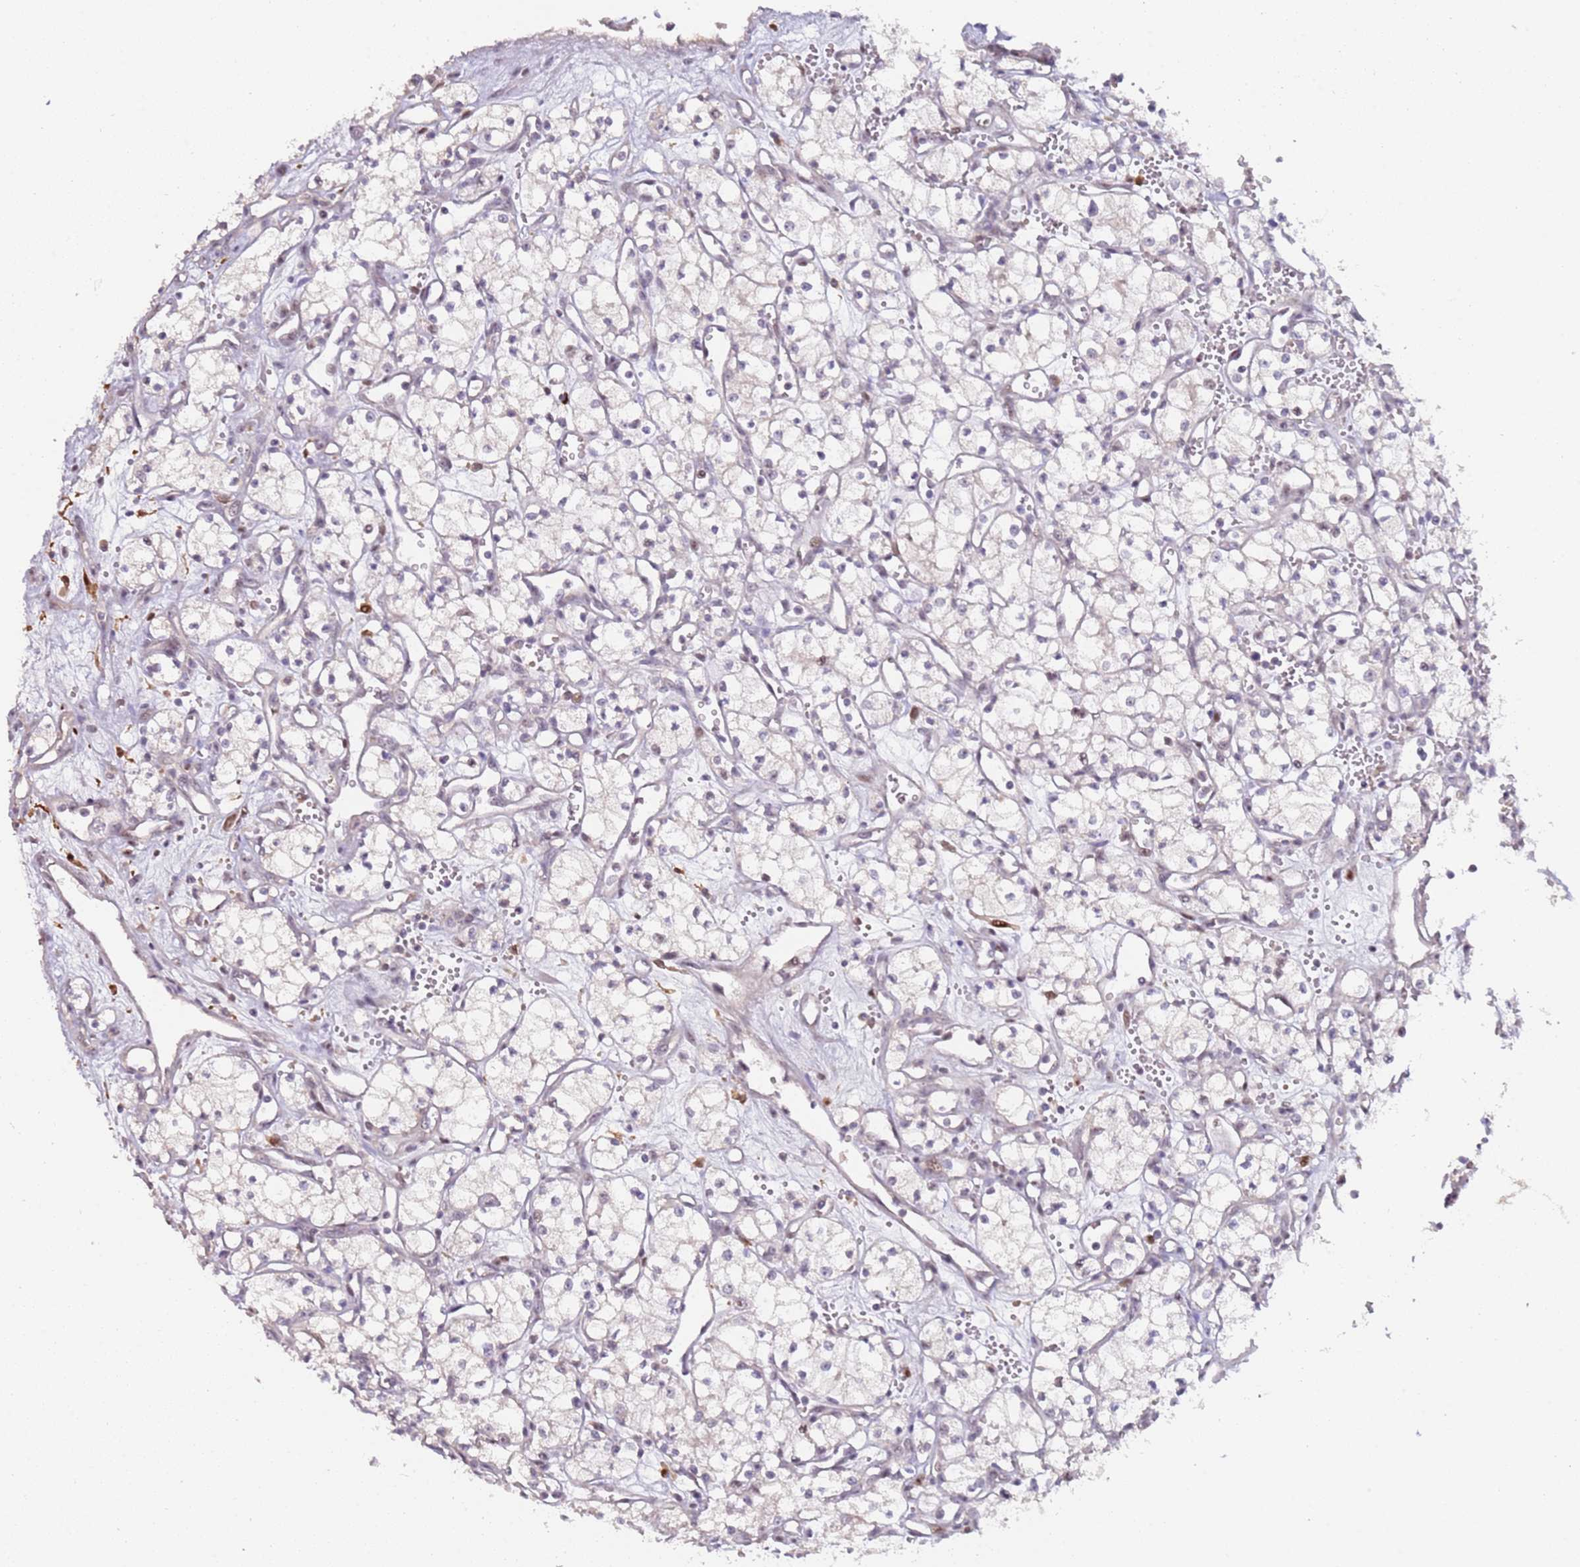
{"staining": {"intensity": "negative", "quantity": "none", "location": "none"}, "tissue": "renal cancer", "cell_type": "Tumor cells", "image_type": "cancer", "snomed": [{"axis": "morphology", "description": "Adenocarcinoma, NOS"}, {"axis": "topography", "description": "Kidney"}], "caption": "This is an immunohistochemistry (IHC) histopathology image of renal adenocarcinoma. There is no expression in tumor cells.", "gene": "LGALSL", "patient": {"sex": "male", "age": 59}}